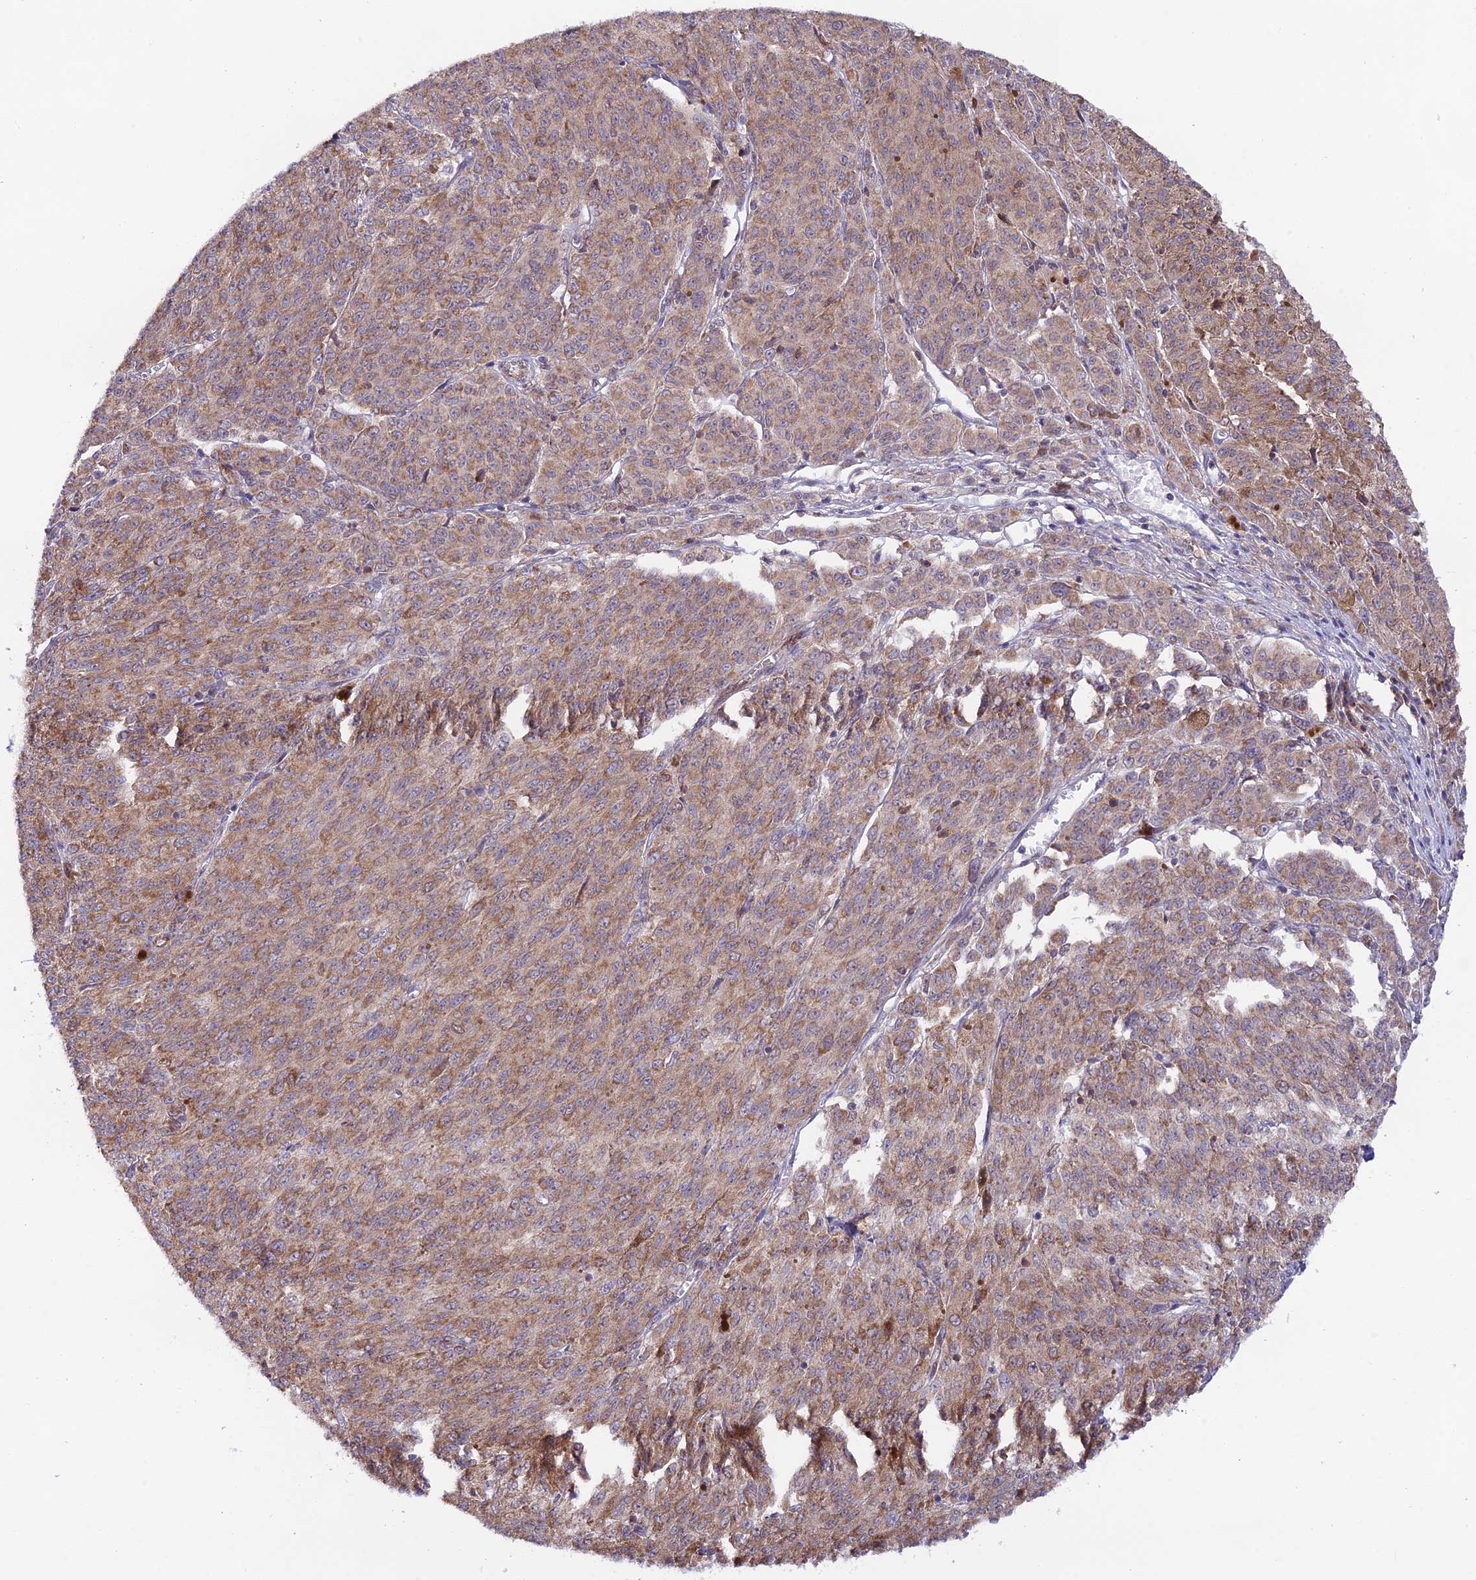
{"staining": {"intensity": "weak", "quantity": "25%-75%", "location": "cytoplasmic/membranous"}, "tissue": "melanoma", "cell_type": "Tumor cells", "image_type": "cancer", "snomed": [{"axis": "morphology", "description": "Malignant melanoma, NOS"}, {"axis": "topography", "description": "Skin"}], "caption": "Protein staining of melanoma tissue demonstrates weak cytoplasmic/membranous staining in about 25%-75% of tumor cells. (brown staining indicates protein expression, while blue staining denotes nuclei).", "gene": "TRIM40", "patient": {"sex": "female", "age": 52}}